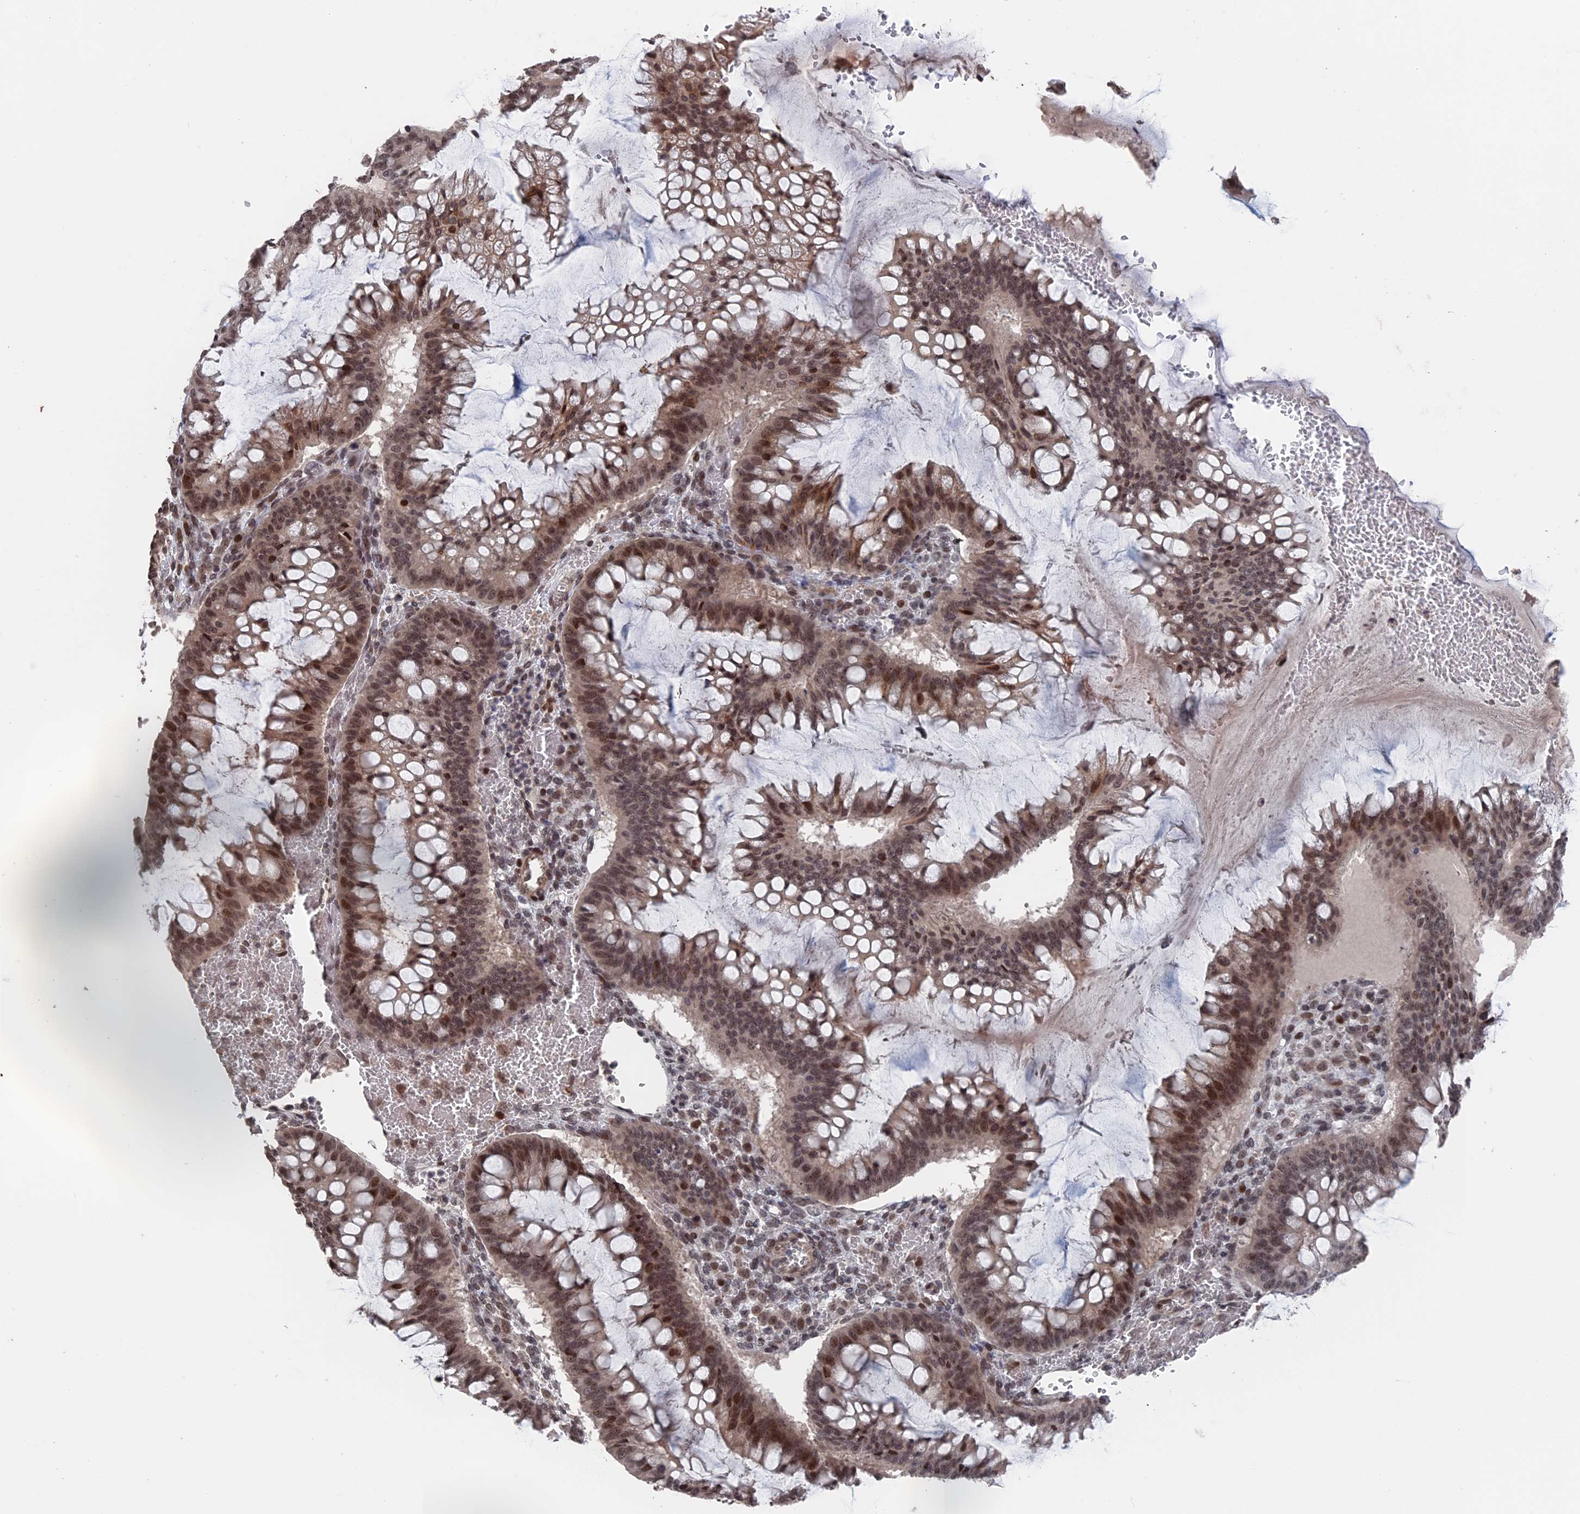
{"staining": {"intensity": "moderate", "quantity": ">75%", "location": "nuclear"}, "tissue": "ovarian cancer", "cell_type": "Tumor cells", "image_type": "cancer", "snomed": [{"axis": "morphology", "description": "Cystadenocarcinoma, mucinous, NOS"}, {"axis": "topography", "description": "Ovary"}], "caption": "The immunohistochemical stain highlights moderate nuclear staining in tumor cells of ovarian cancer (mucinous cystadenocarcinoma) tissue.", "gene": "NR2C2AP", "patient": {"sex": "female", "age": 73}}